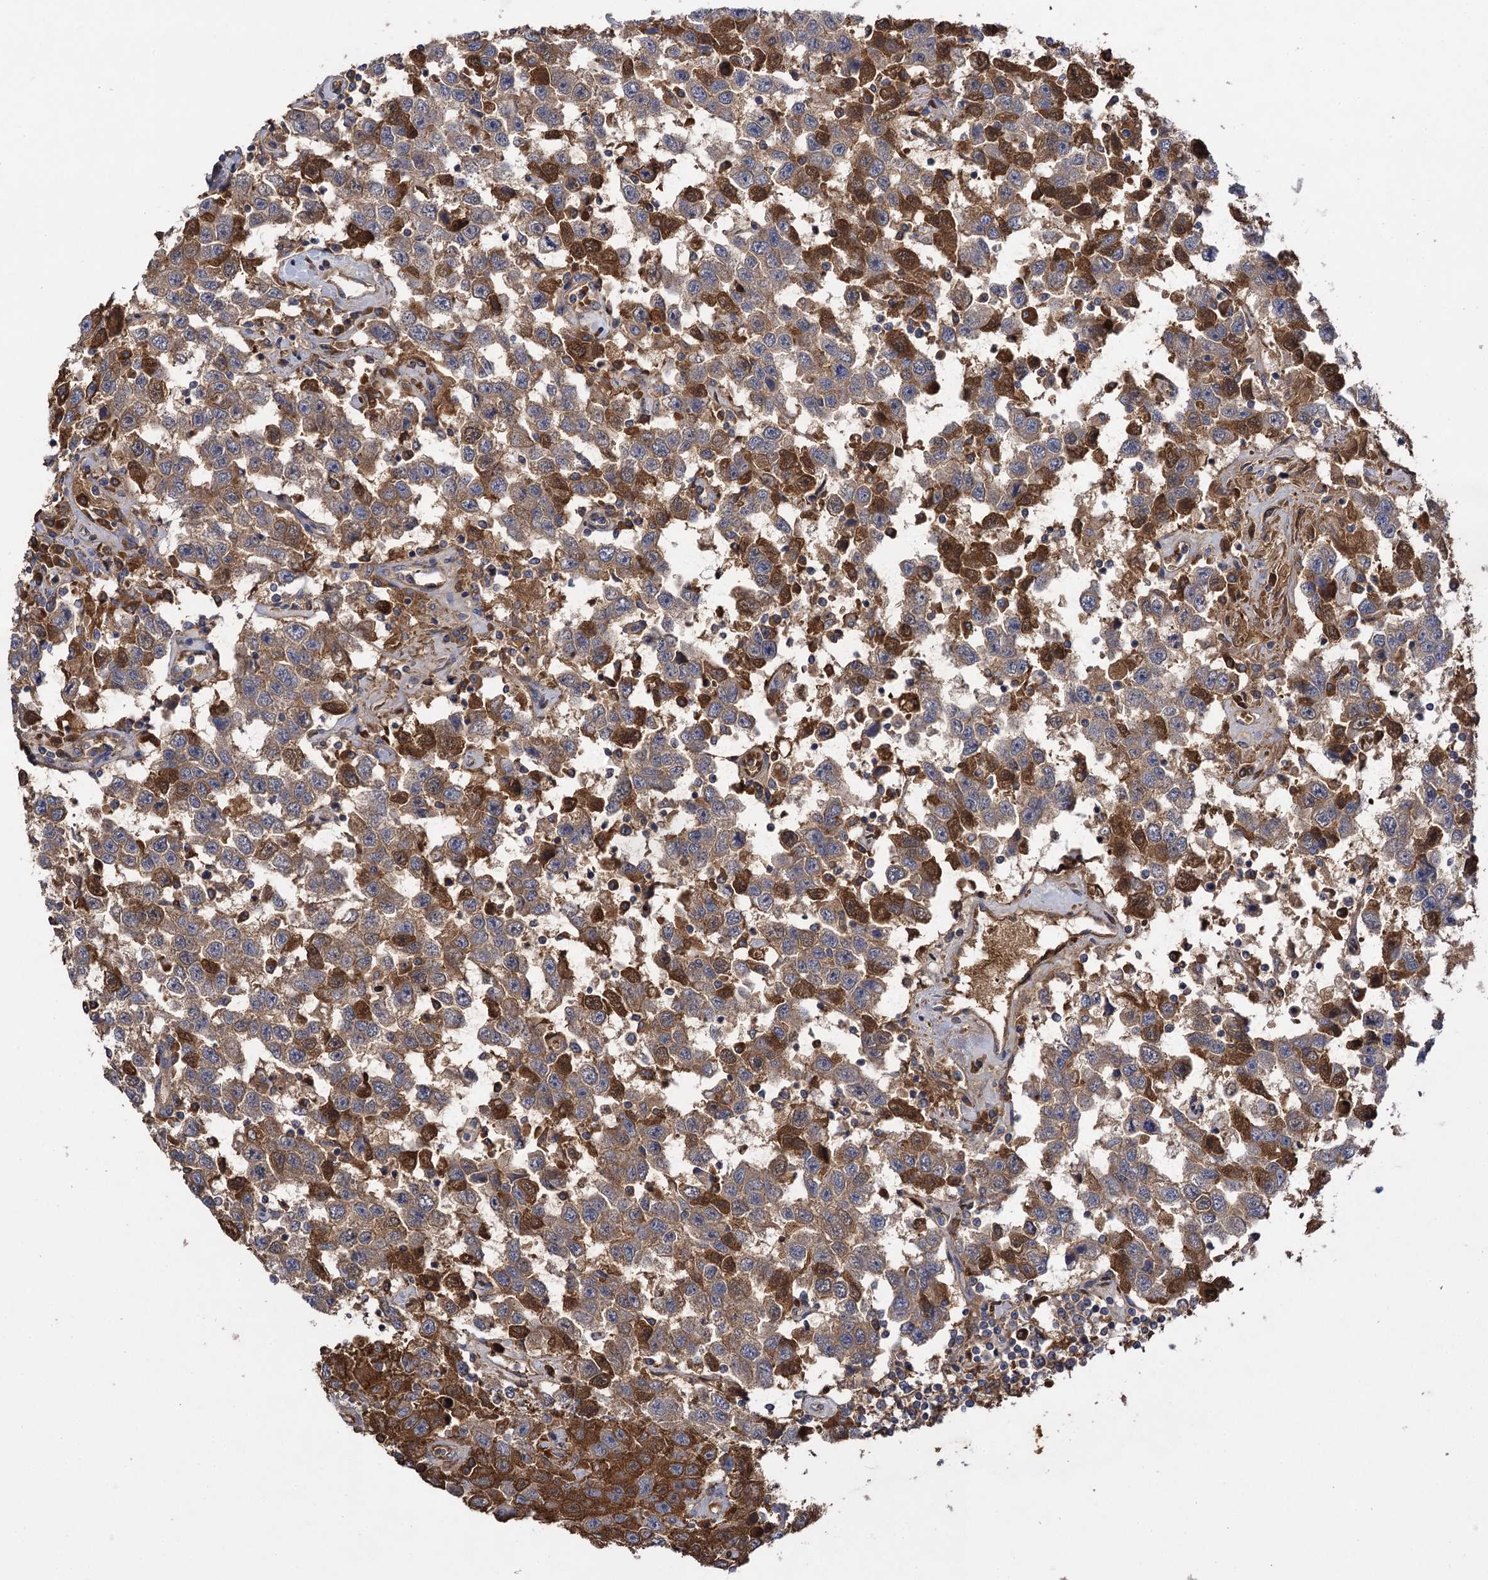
{"staining": {"intensity": "moderate", "quantity": "25%-75%", "location": "cytoplasmic/membranous"}, "tissue": "testis cancer", "cell_type": "Tumor cells", "image_type": "cancer", "snomed": [{"axis": "morphology", "description": "Seminoma, NOS"}, {"axis": "topography", "description": "Testis"}], "caption": "High-power microscopy captured an IHC photomicrograph of seminoma (testis), revealing moderate cytoplasmic/membranous expression in about 25%-75% of tumor cells.", "gene": "USP50", "patient": {"sex": "male", "age": 41}}